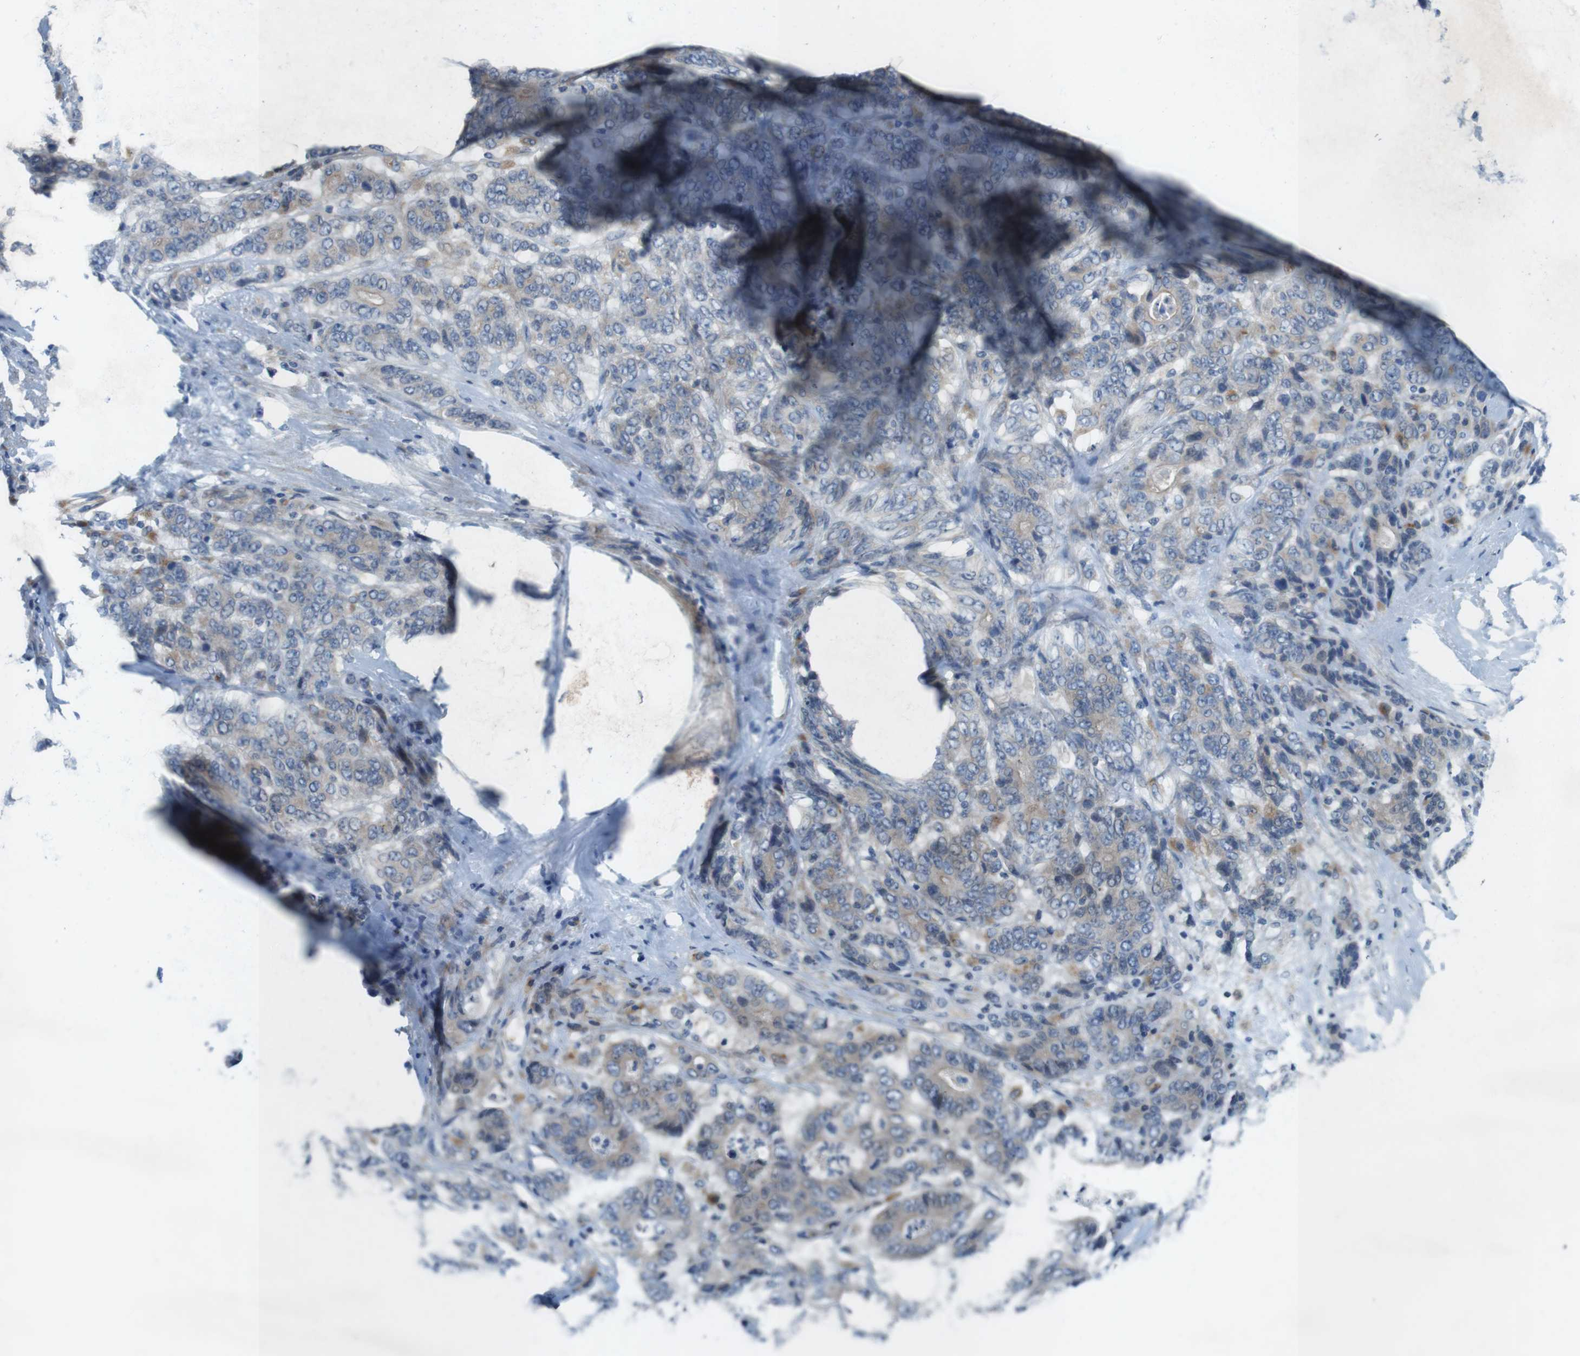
{"staining": {"intensity": "weak", "quantity": "25%-75%", "location": "cytoplasmic/membranous"}, "tissue": "stomach cancer", "cell_type": "Tumor cells", "image_type": "cancer", "snomed": [{"axis": "morphology", "description": "Adenocarcinoma, NOS"}, {"axis": "topography", "description": "Stomach"}], "caption": "IHC of human stomach cancer (adenocarcinoma) exhibits low levels of weak cytoplasmic/membranous expression in approximately 25%-75% of tumor cells.", "gene": "TYW1", "patient": {"sex": "female", "age": 73}}